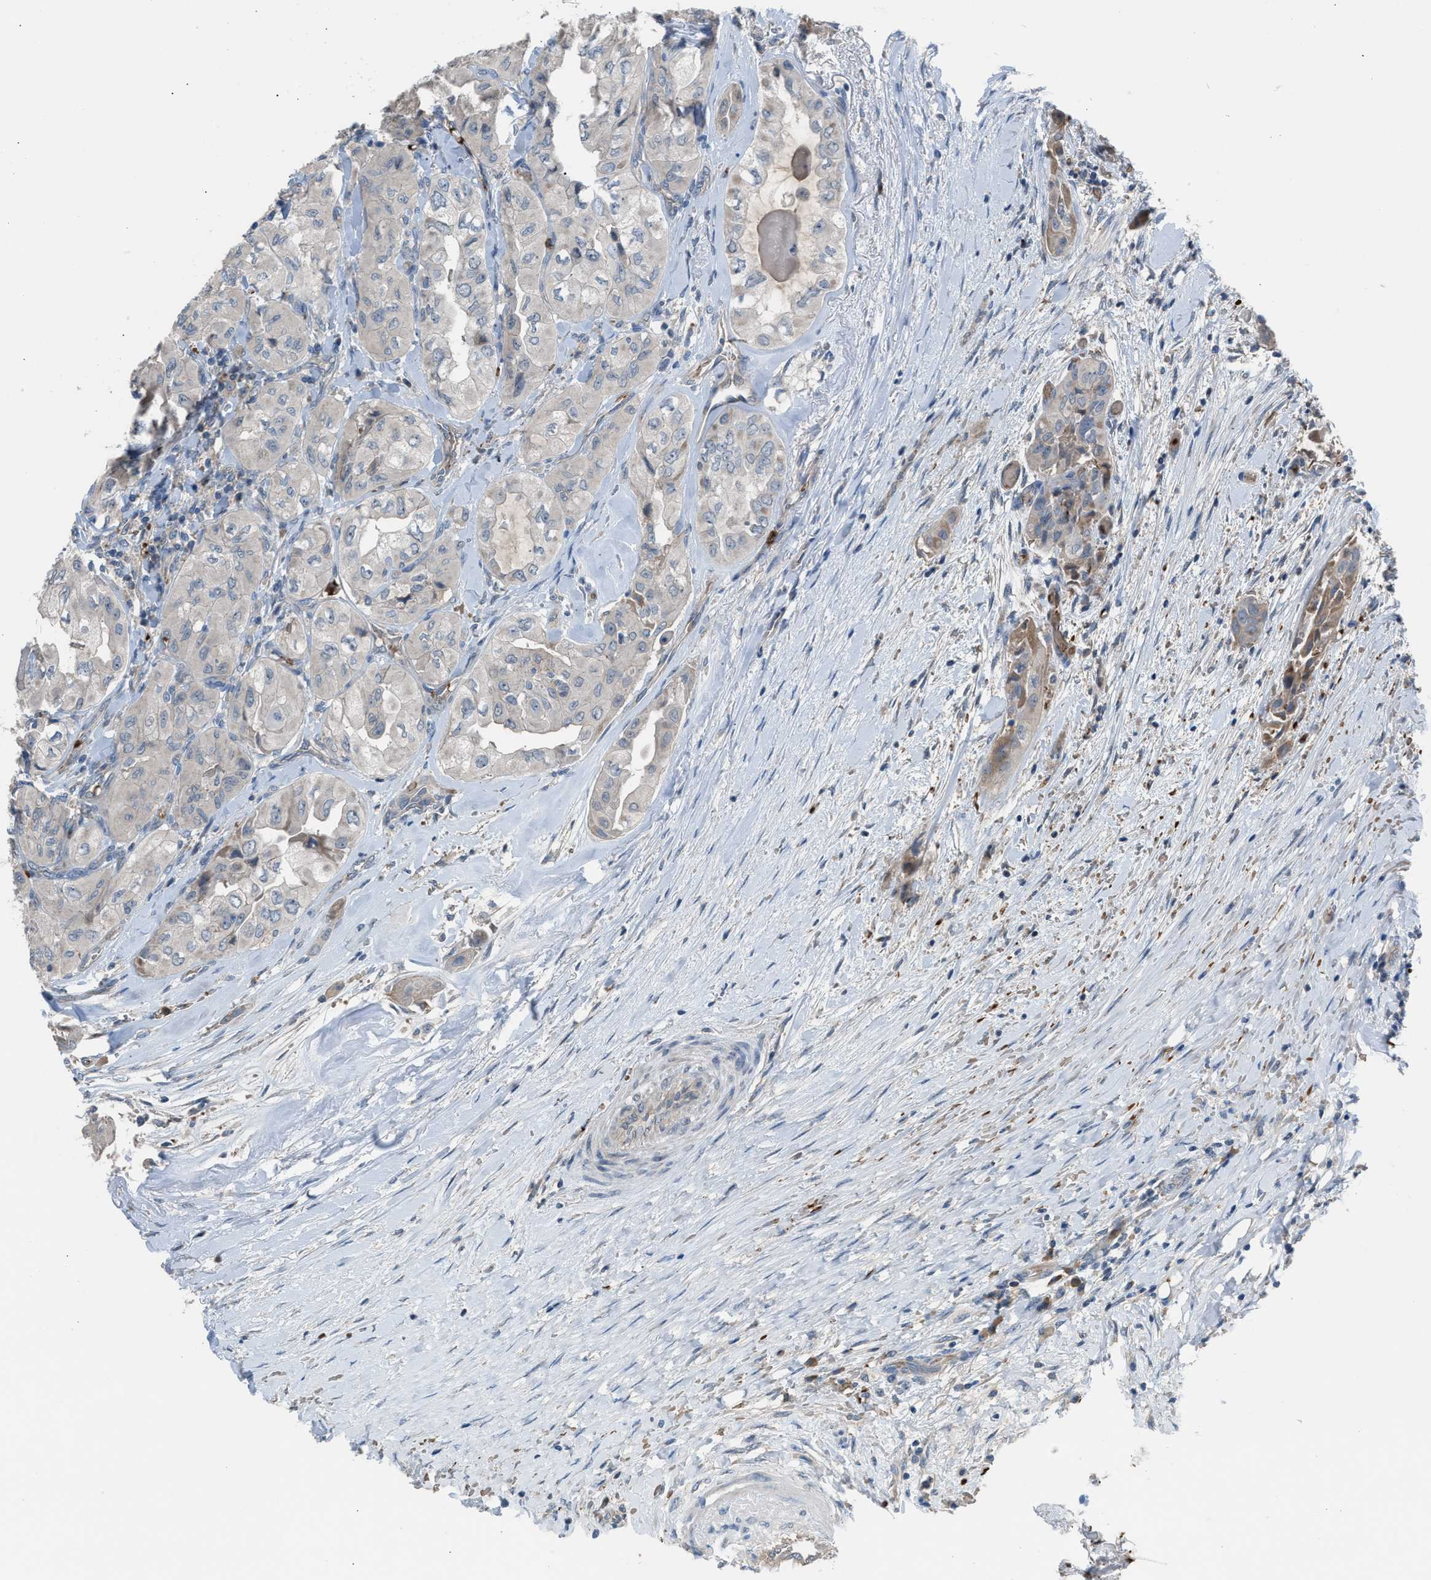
{"staining": {"intensity": "weak", "quantity": "<25%", "location": "cytoplasmic/membranous"}, "tissue": "thyroid cancer", "cell_type": "Tumor cells", "image_type": "cancer", "snomed": [{"axis": "morphology", "description": "Papillary adenocarcinoma, NOS"}, {"axis": "topography", "description": "Thyroid gland"}], "caption": "An immunohistochemistry image of thyroid cancer is shown. There is no staining in tumor cells of thyroid cancer. (Immunohistochemistry (ihc), brightfield microscopy, high magnification).", "gene": "CFAP77", "patient": {"sex": "female", "age": 59}}